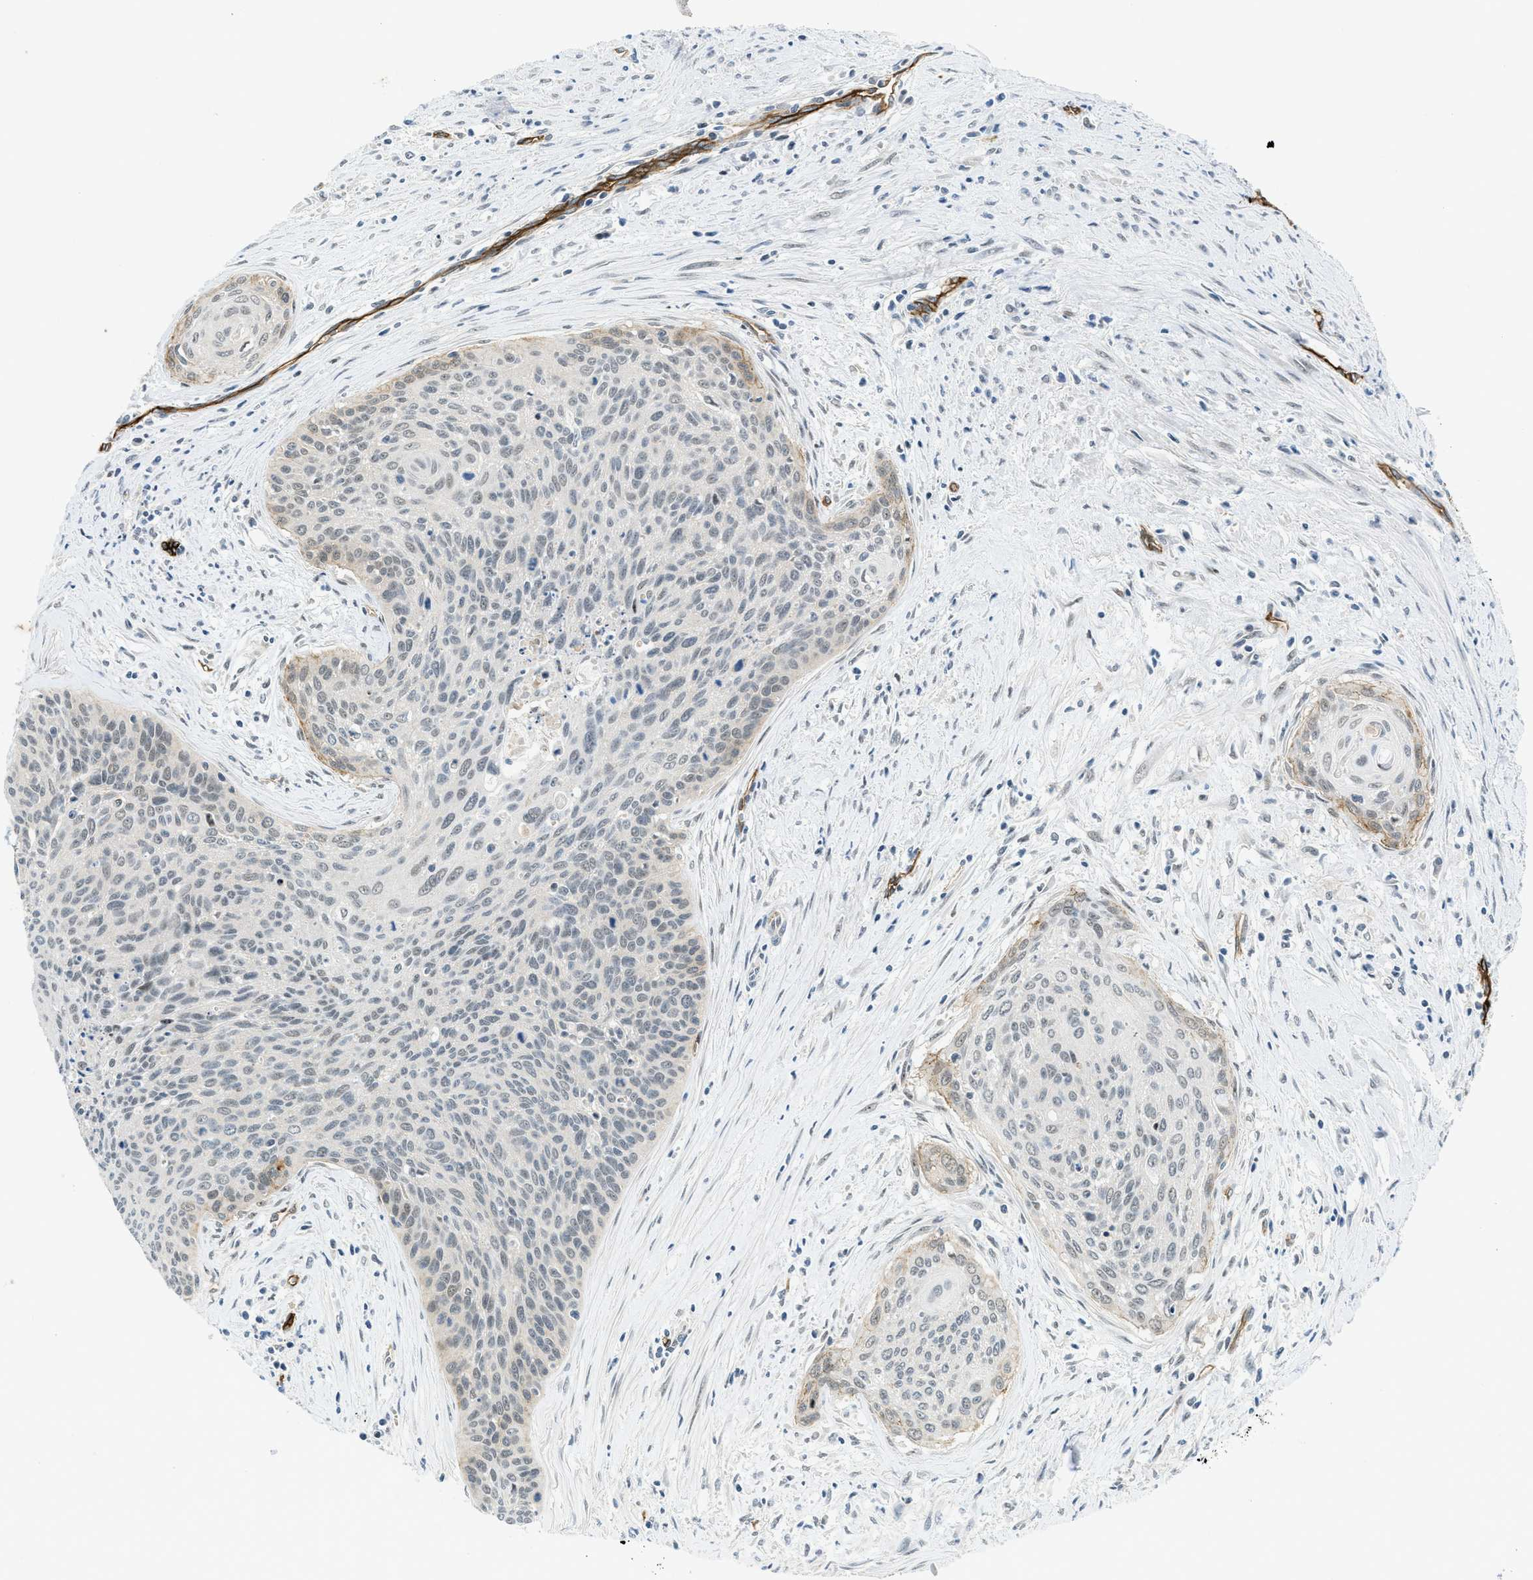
{"staining": {"intensity": "weak", "quantity": "<25%", "location": "cytoplasmic/membranous"}, "tissue": "cervical cancer", "cell_type": "Tumor cells", "image_type": "cancer", "snomed": [{"axis": "morphology", "description": "Squamous cell carcinoma, NOS"}, {"axis": "topography", "description": "Cervix"}], "caption": "Tumor cells show no significant protein expression in squamous cell carcinoma (cervical).", "gene": "SLCO2A1", "patient": {"sex": "female", "age": 55}}